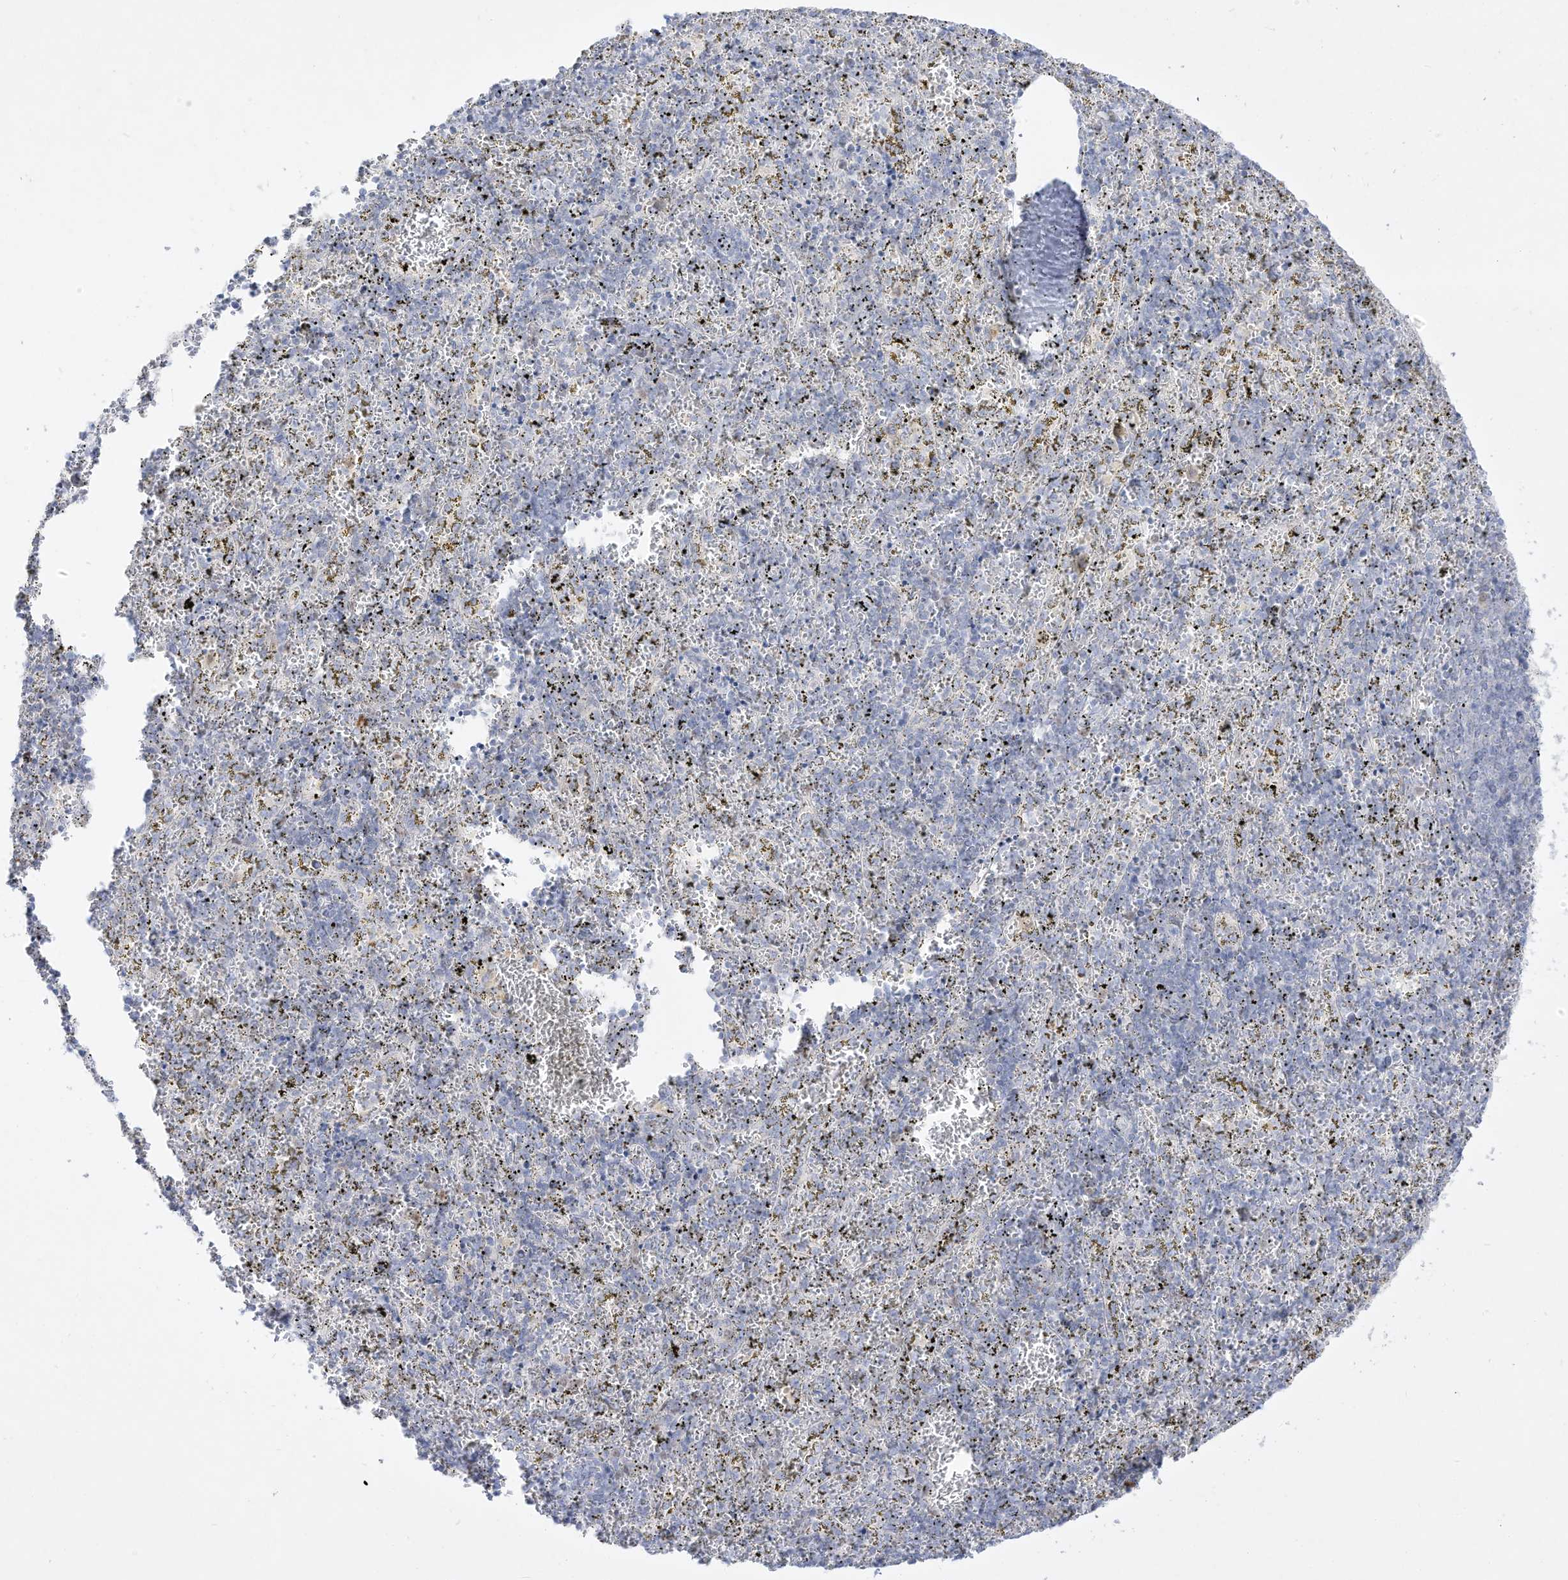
{"staining": {"intensity": "negative", "quantity": "none", "location": "none"}, "tissue": "spleen", "cell_type": "Cells in red pulp", "image_type": "normal", "snomed": [{"axis": "morphology", "description": "Normal tissue, NOS"}, {"axis": "topography", "description": "Spleen"}], "caption": "High magnification brightfield microscopy of unremarkable spleen stained with DAB (3,3'-diaminobenzidine) (brown) and counterstained with hematoxylin (blue): cells in red pulp show no significant expression.", "gene": "DMKN", "patient": {"sex": "male", "age": 11}}